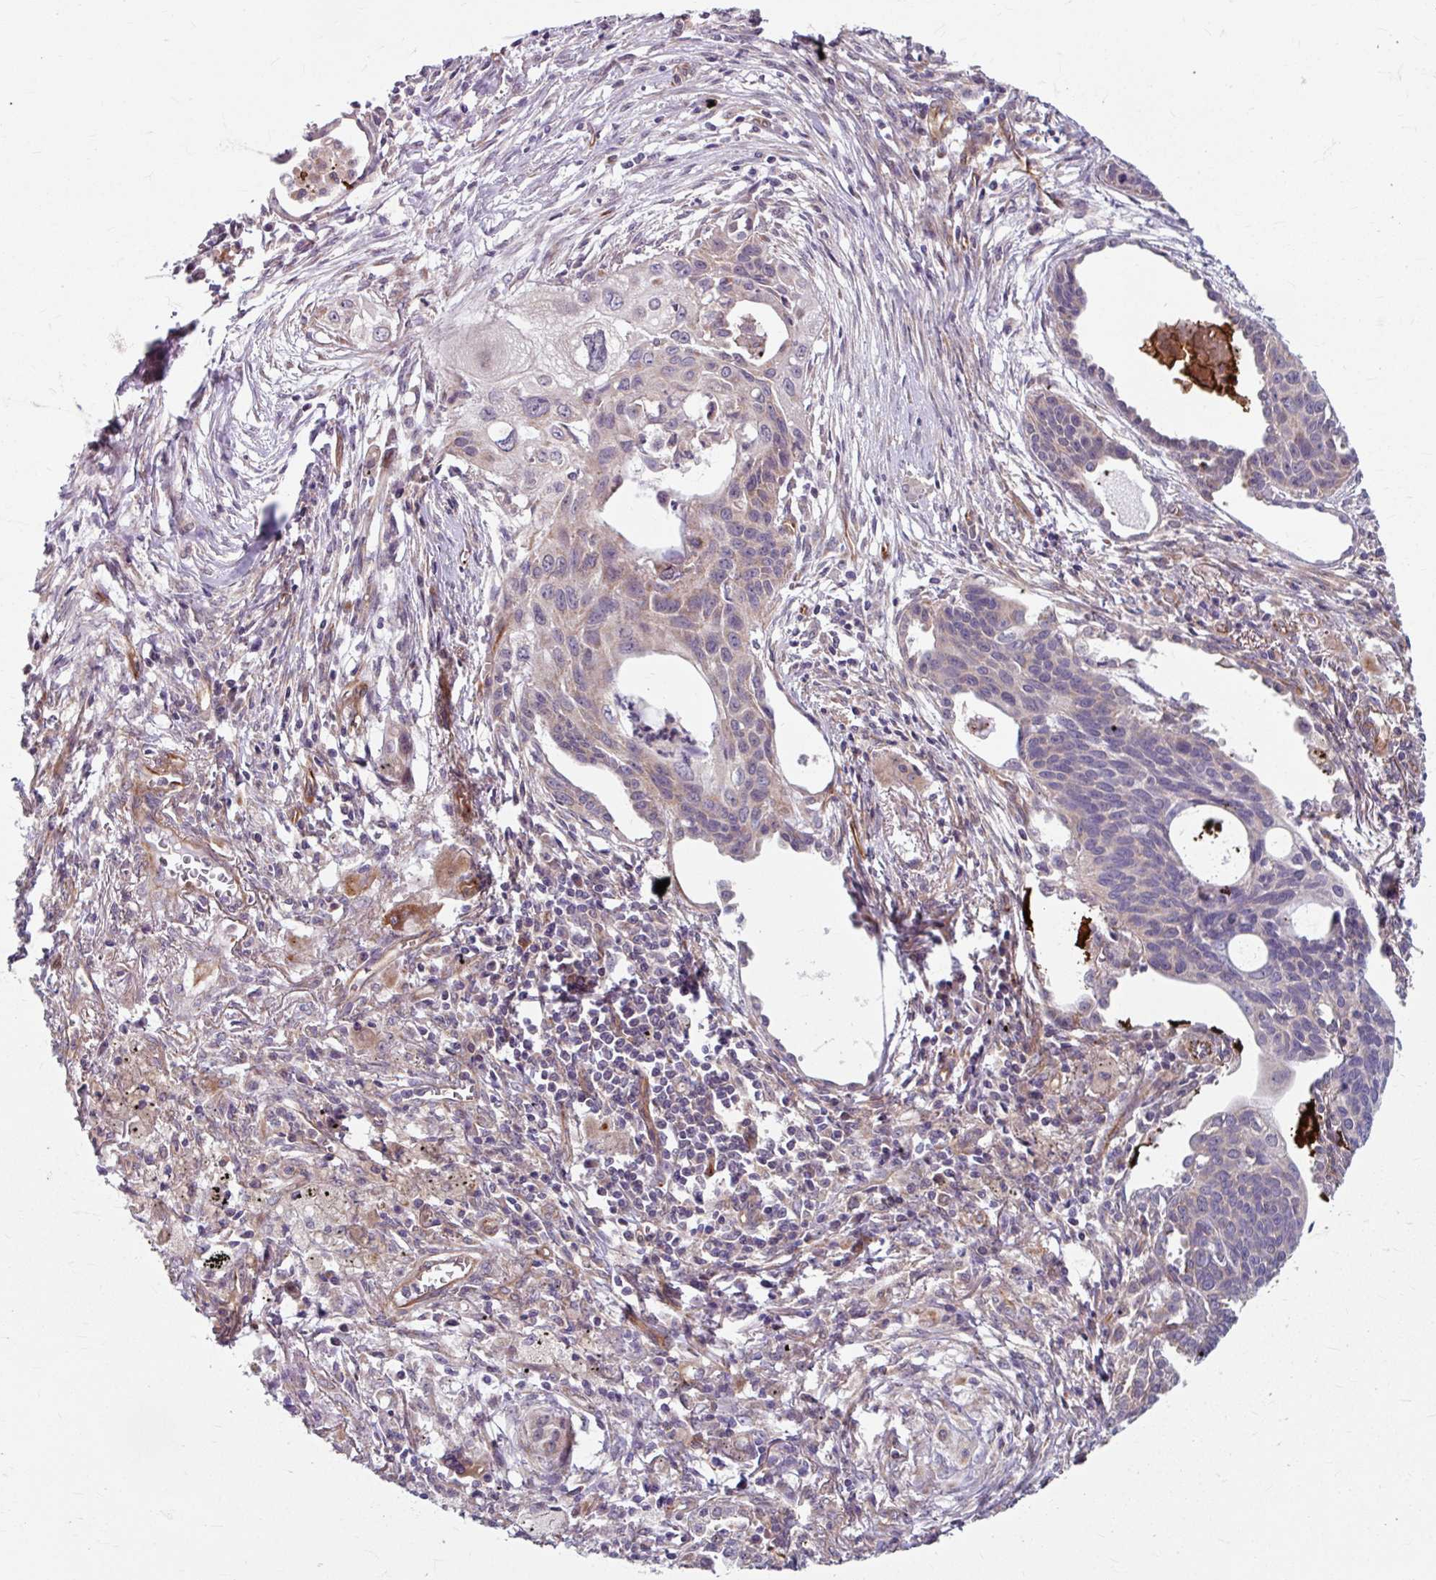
{"staining": {"intensity": "moderate", "quantity": "<25%", "location": "cytoplasmic/membranous"}, "tissue": "lung cancer", "cell_type": "Tumor cells", "image_type": "cancer", "snomed": [{"axis": "morphology", "description": "Squamous cell carcinoma, NOS"}, {"axis": "topography", "description": "Lung"}], "caption": "Immunohistochemistry micrograph of neoplastic tissue: human squamous cell carcinoma (lung) stained using IHC demonstrates low levels of moderate protein expression localized specifically in the cytoplasmic/membranous of tumor cells, appearing as a cytoplasmic/membranous brown color.", "gene": "DAAM2", "patient": {"sex": "male", "age": 71}}